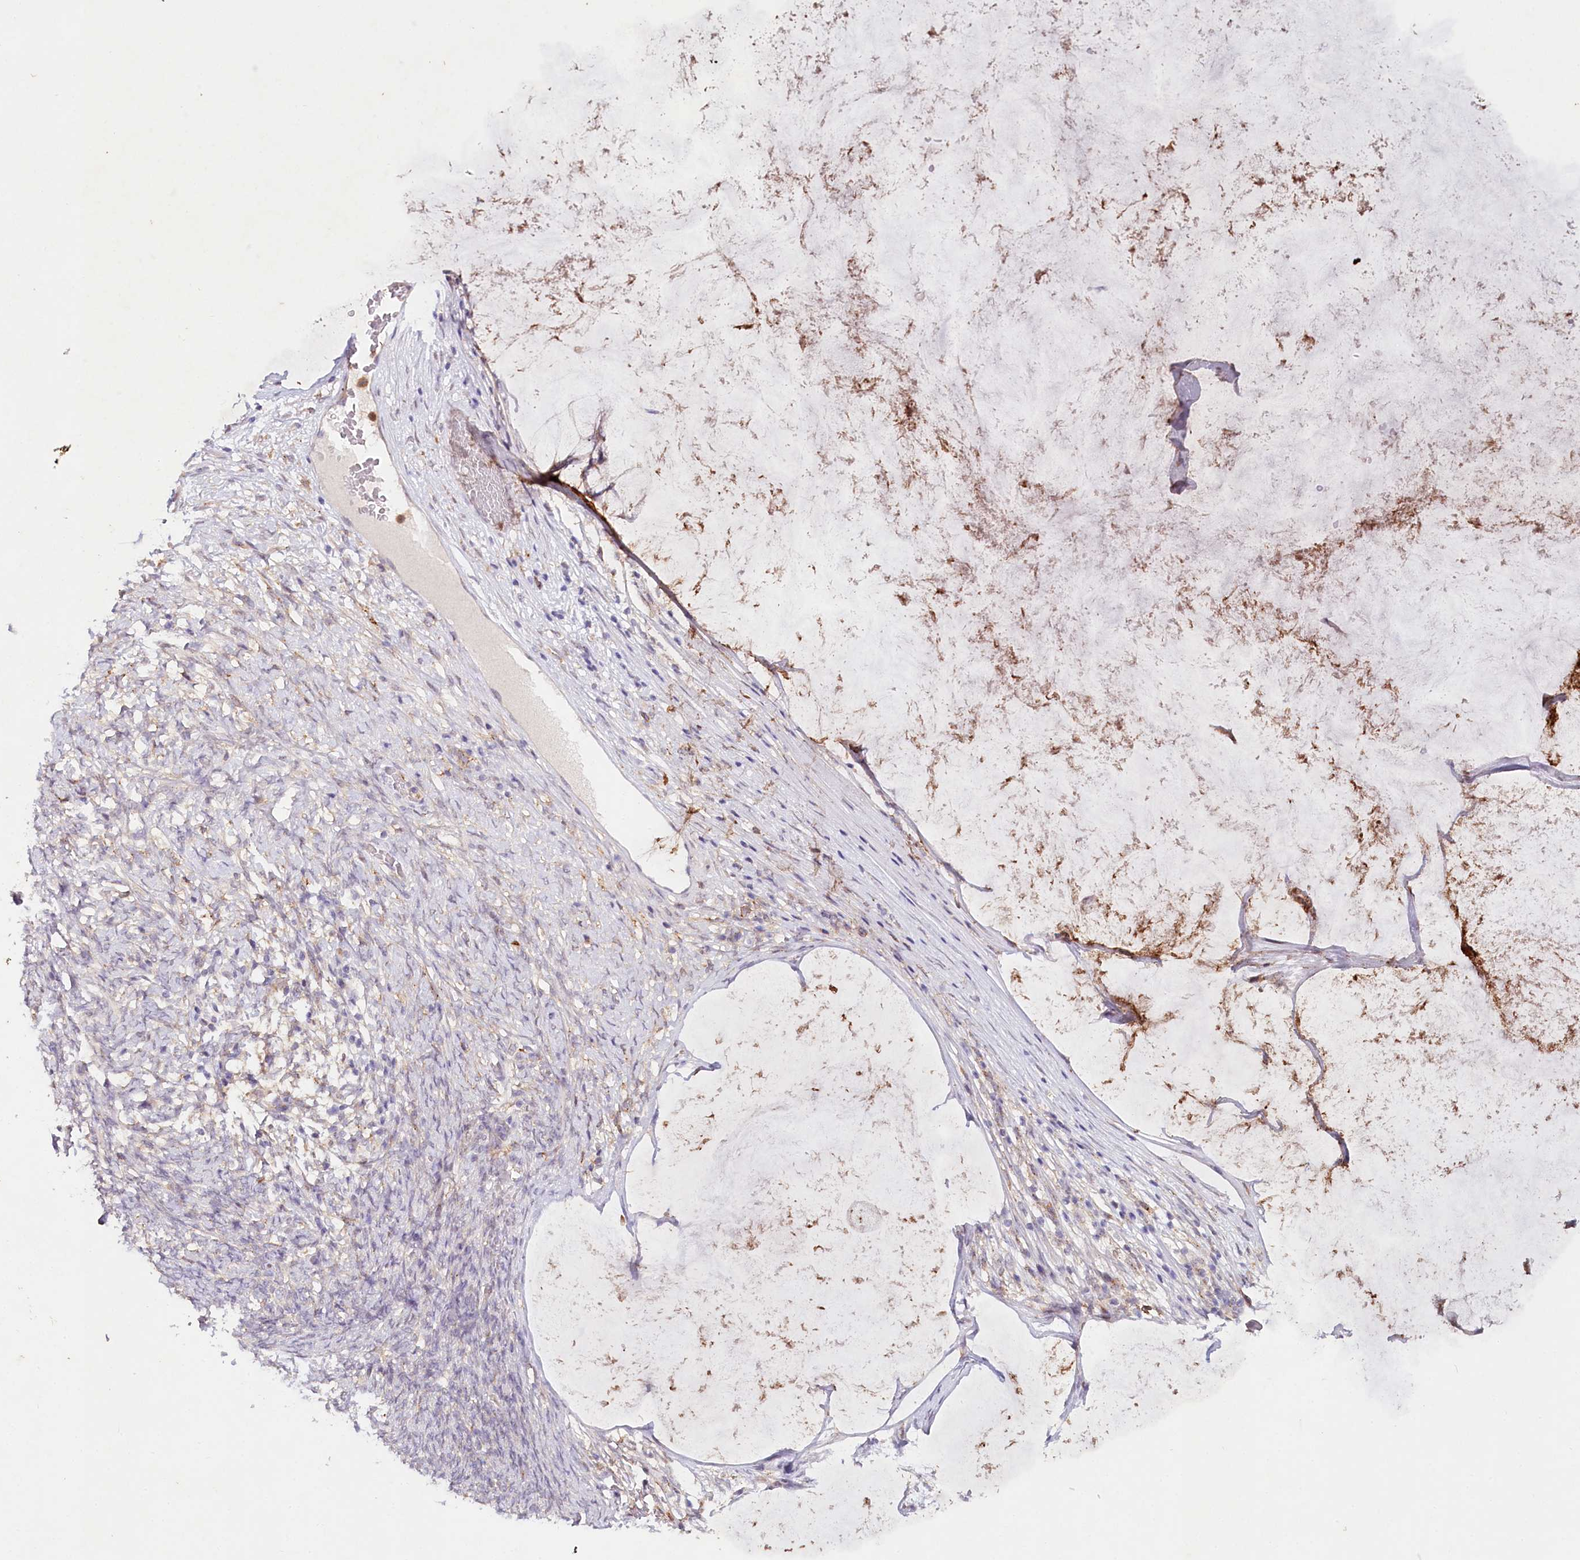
{"staining": {"intensity": "negative", "quantity": "none", "location": "none"}, "tissue": "ovarian cancer", "cell_type": "Tumor cells", "image_type": "cancer", "snomed": [{"axis": "morphology", "description": "Cystadenocarcinoma, mucinous, NOS"}, {"axis": "topography", "description": "Ovary"}], "caption": "An immunohistochemistry image of mucinous cystadenocarcinoma (ovarian) is shown. There is no staining in tumor cells of mucinous cystadenocarcinoma (ovarian). (Stains: DAB IHC with hematoxylin counter stain, Microscopy: brightfield microscopy at high magnification).", "gene": "ALDH3B1", "patient": {"sex": "female", "age": 42}}